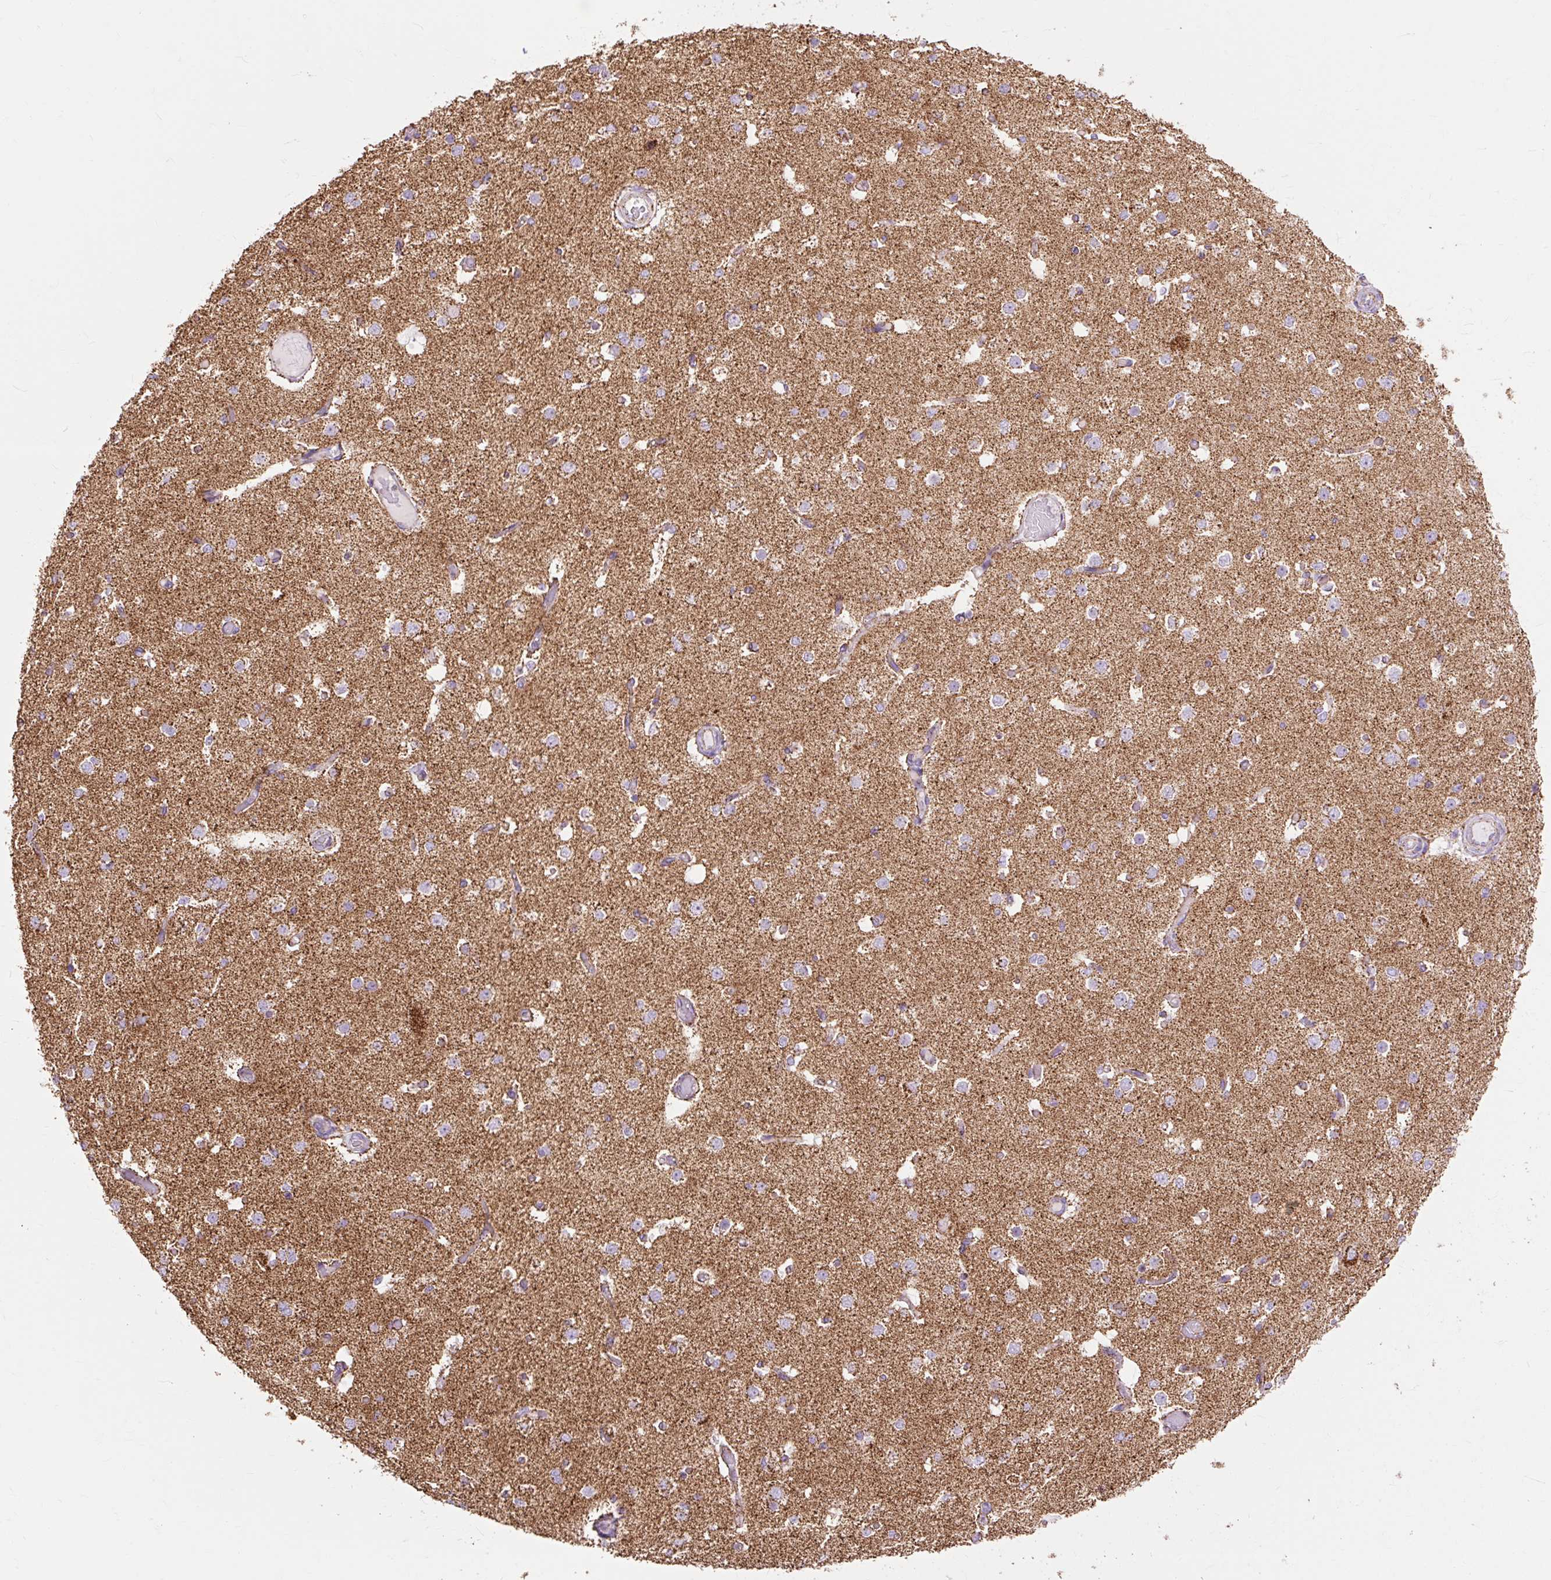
{"staining": {"intensity": "moderate", "quantity": "<25%", "location": "cytoplasmic/membranous"}, "tissue": "cerebral cortex", "cell_type": "Endothelial cells", "image_type": "normal", "snomed": [{"axis": "morphology", "description": "Normal tissue, NOS"}, {"axis": "morphology", "description": "Inflammation, NOS"}, {"axis": "topography", "description": "Cerebral cortex"}], "caption": "Protein analysis of benign cerebral cortex exhibits moderate cytoplasmic/membranous positivity in about <25% of endothelial cells. (Stains: DAB (3,3'-diaminobenzidine) in brown, nuclei in blue, Microscopy: brightfield microscopy at high magnification).", "gene": "DLAT", "patient": {"sex": "male", "age": 6}}